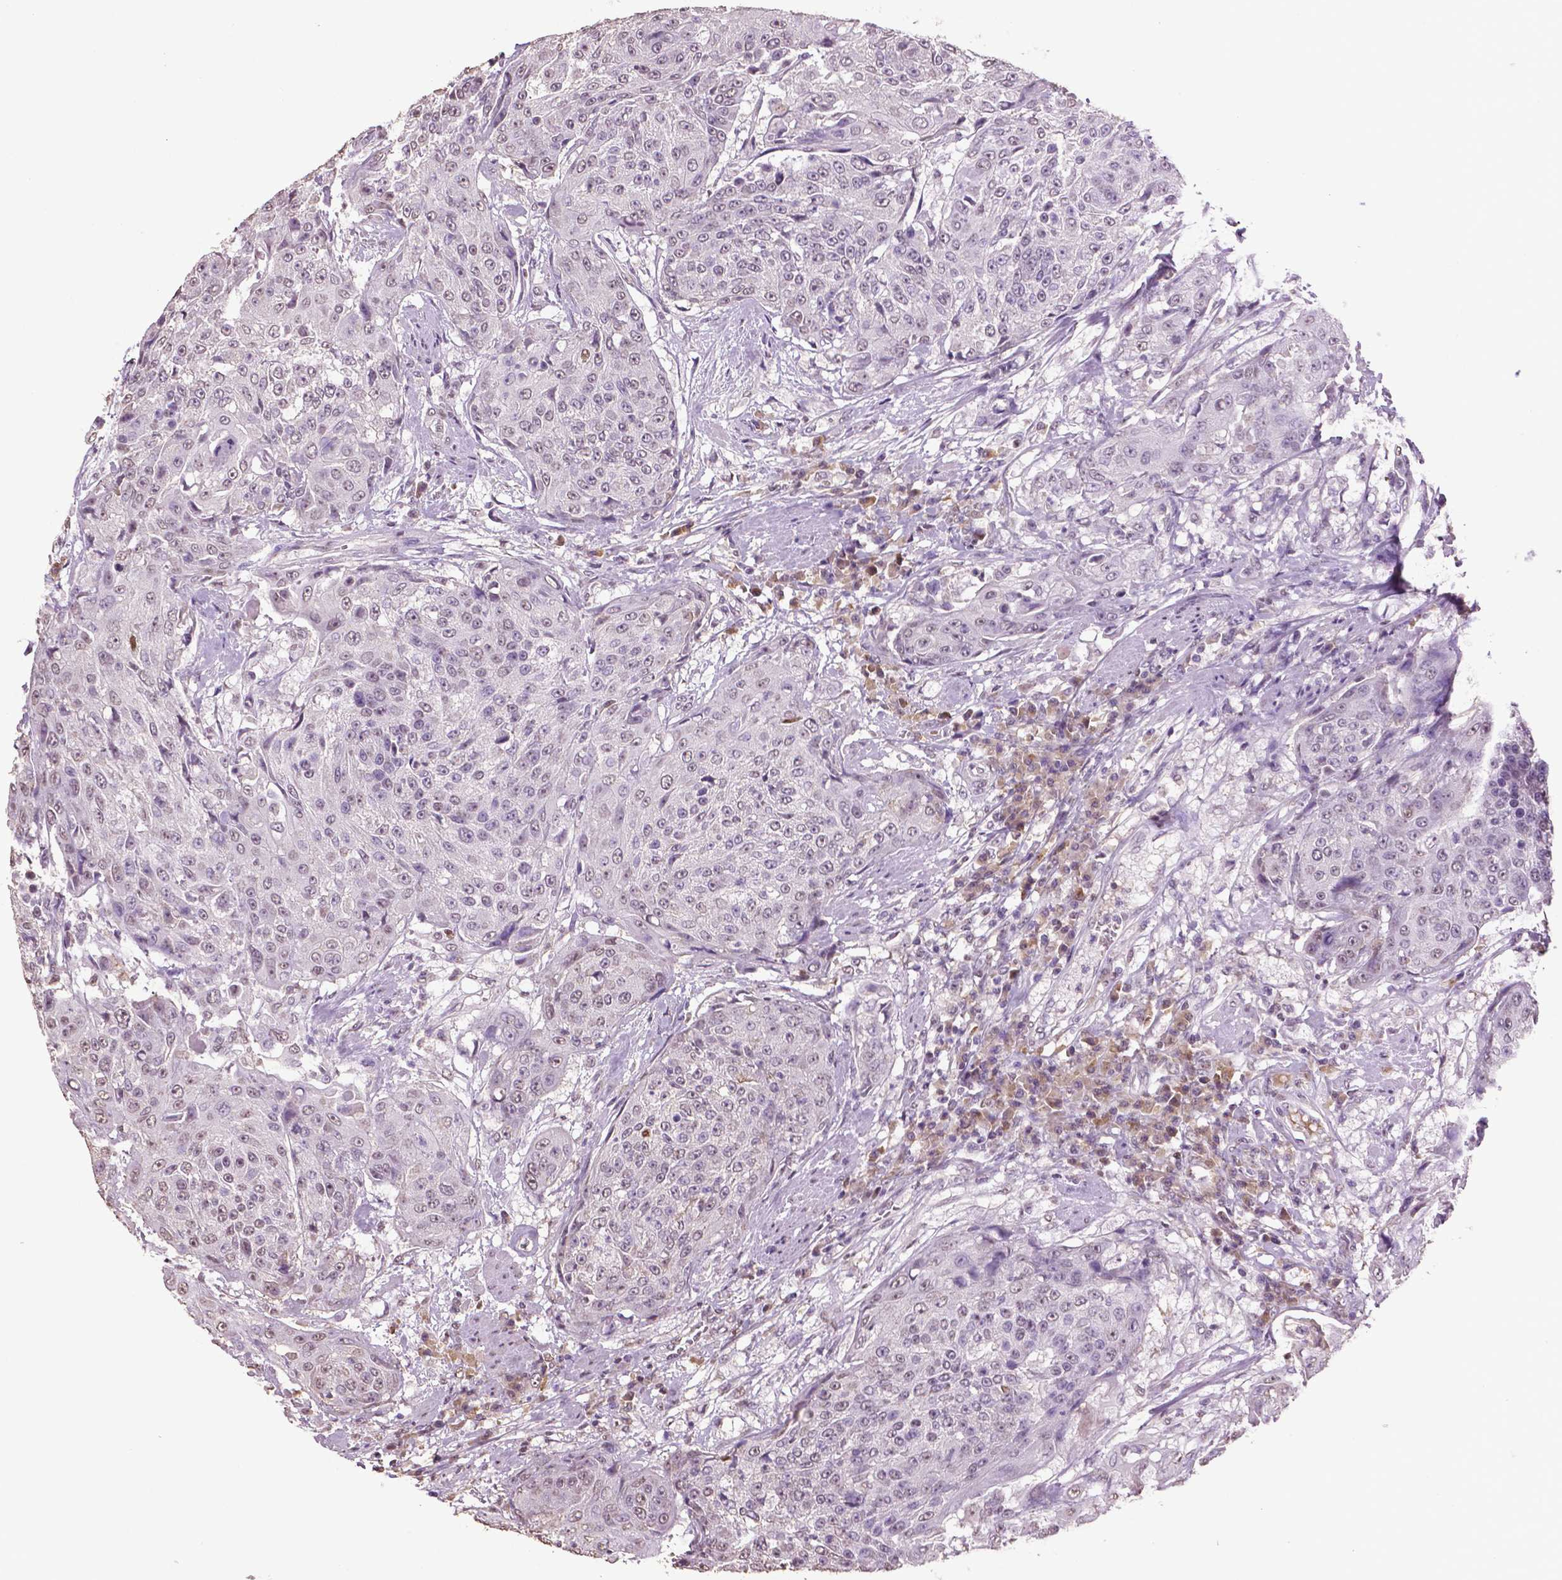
{"staining": {"intensity": "negative", "quantity": "none", "location": "none"}, "tissue": "urothelial cancer", "cell_type": "Tumor cells", "image_type": "cancer", "snomed": [{"axis": "morphology", "description": "Urothelial carcinoma, High grade"}, {"axis": "topography", "description": "Urinary bladder"}], "caption": "This is an immunohistochemistry (IHC) photomicrograph of urothelial cancer. There is no staining in tumor cells.", "gene": "RUNX3", "patient": {"sex": "female", "age": 63}}